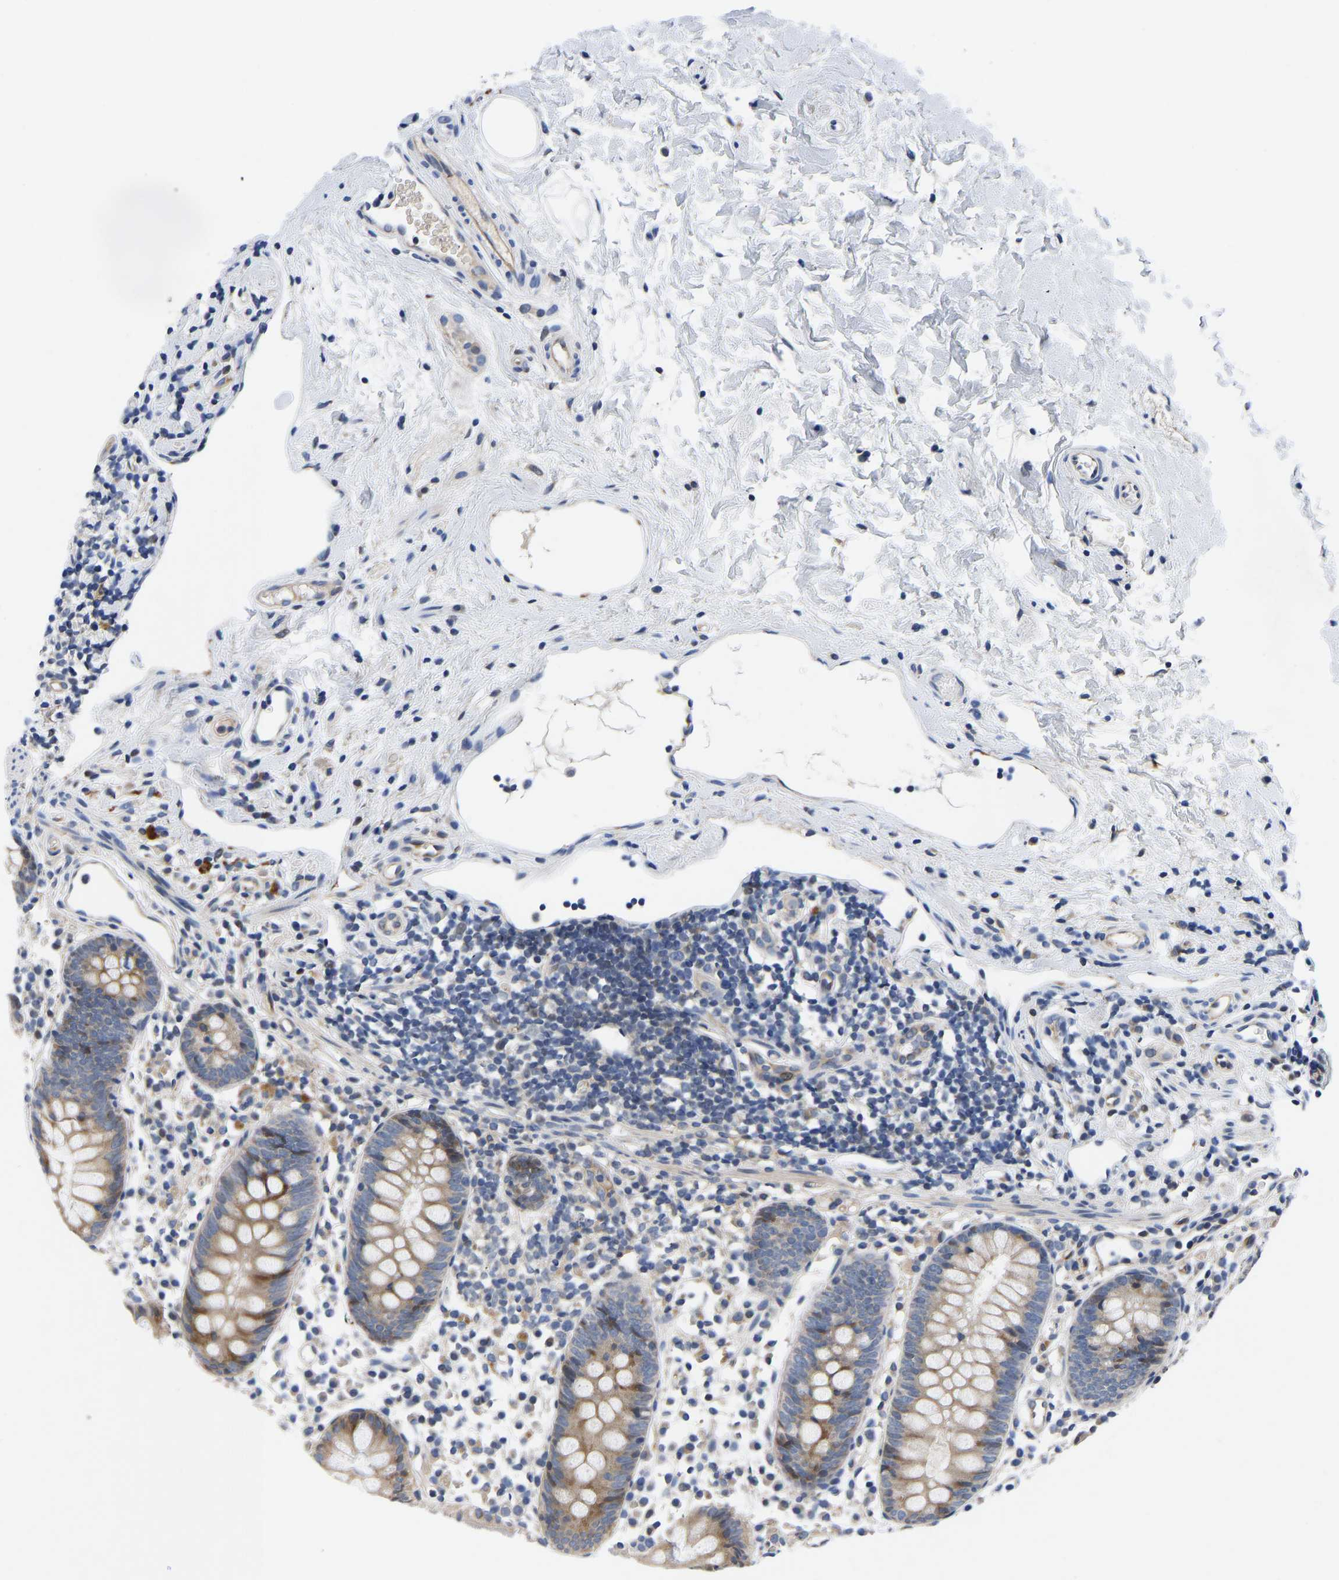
{"staining": {"intensity": "moderate", "quantity": "25%-75%", "location": "cytoplasmic/membranous"}, "tissue": "appendix", "cell_type": "Glandular cells", "image_type": "normal", "snomed": [{"axis": "morphology", "description": "Normal tissue, NOS"}, {"axis": "topography", "description": "Appendix"}], "caption": "IHC staining of benign appendix, which displays medium levels of moderate cytoplasmic/membranous positivity in approximately 25%-75% of glandular cells indicating moderate cytoplasmic/membranous protein expression. The staining was performed using DAB (3,3'-diaminobenzidine) (brown) for protein detection and nuclei were counterstained in hematoxylin (blue).", "gene": "FRRS1", "patient": {"sex": "female", "age": 20}}